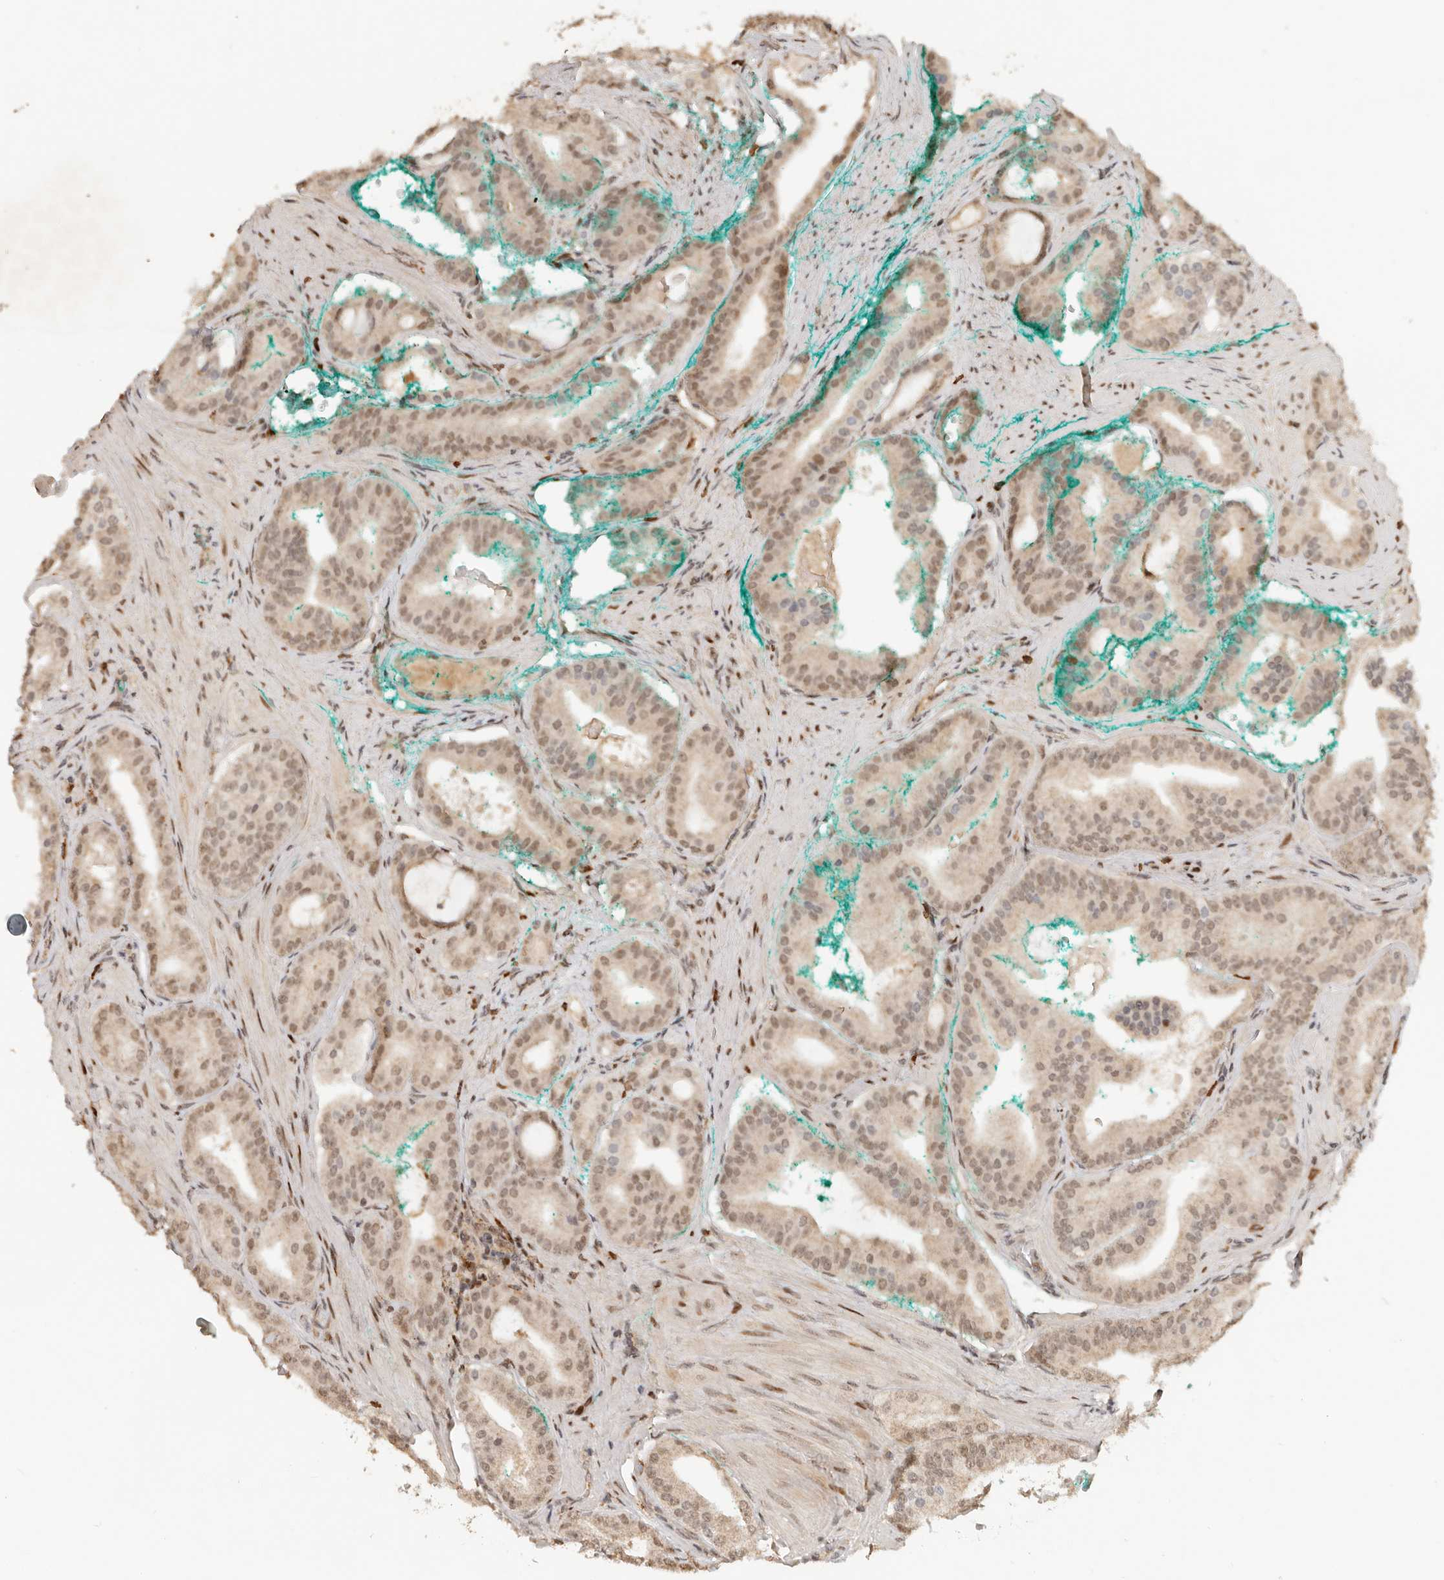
{"staining": {"intensity": "moderate", "quantity": ">75%", "location": "nuclear"}, "tissue": "prostate cancer", "cell_type": "Tumor cells", "image_type": "cancer", "snomed": [{"axis": "morphology", "description": "Adenocarcinoma, High grade"}, {"axis": "topography", "description": "Prostate"}], "caption": "Tumor cells demonstrate medium levels of moderate nuclear positivity in approximately >75% of cells in human prostate cancer (high-grade adenocarcinoma).", "gene": "NPAS2", "patient": {"sex": "male", "age": 60}}